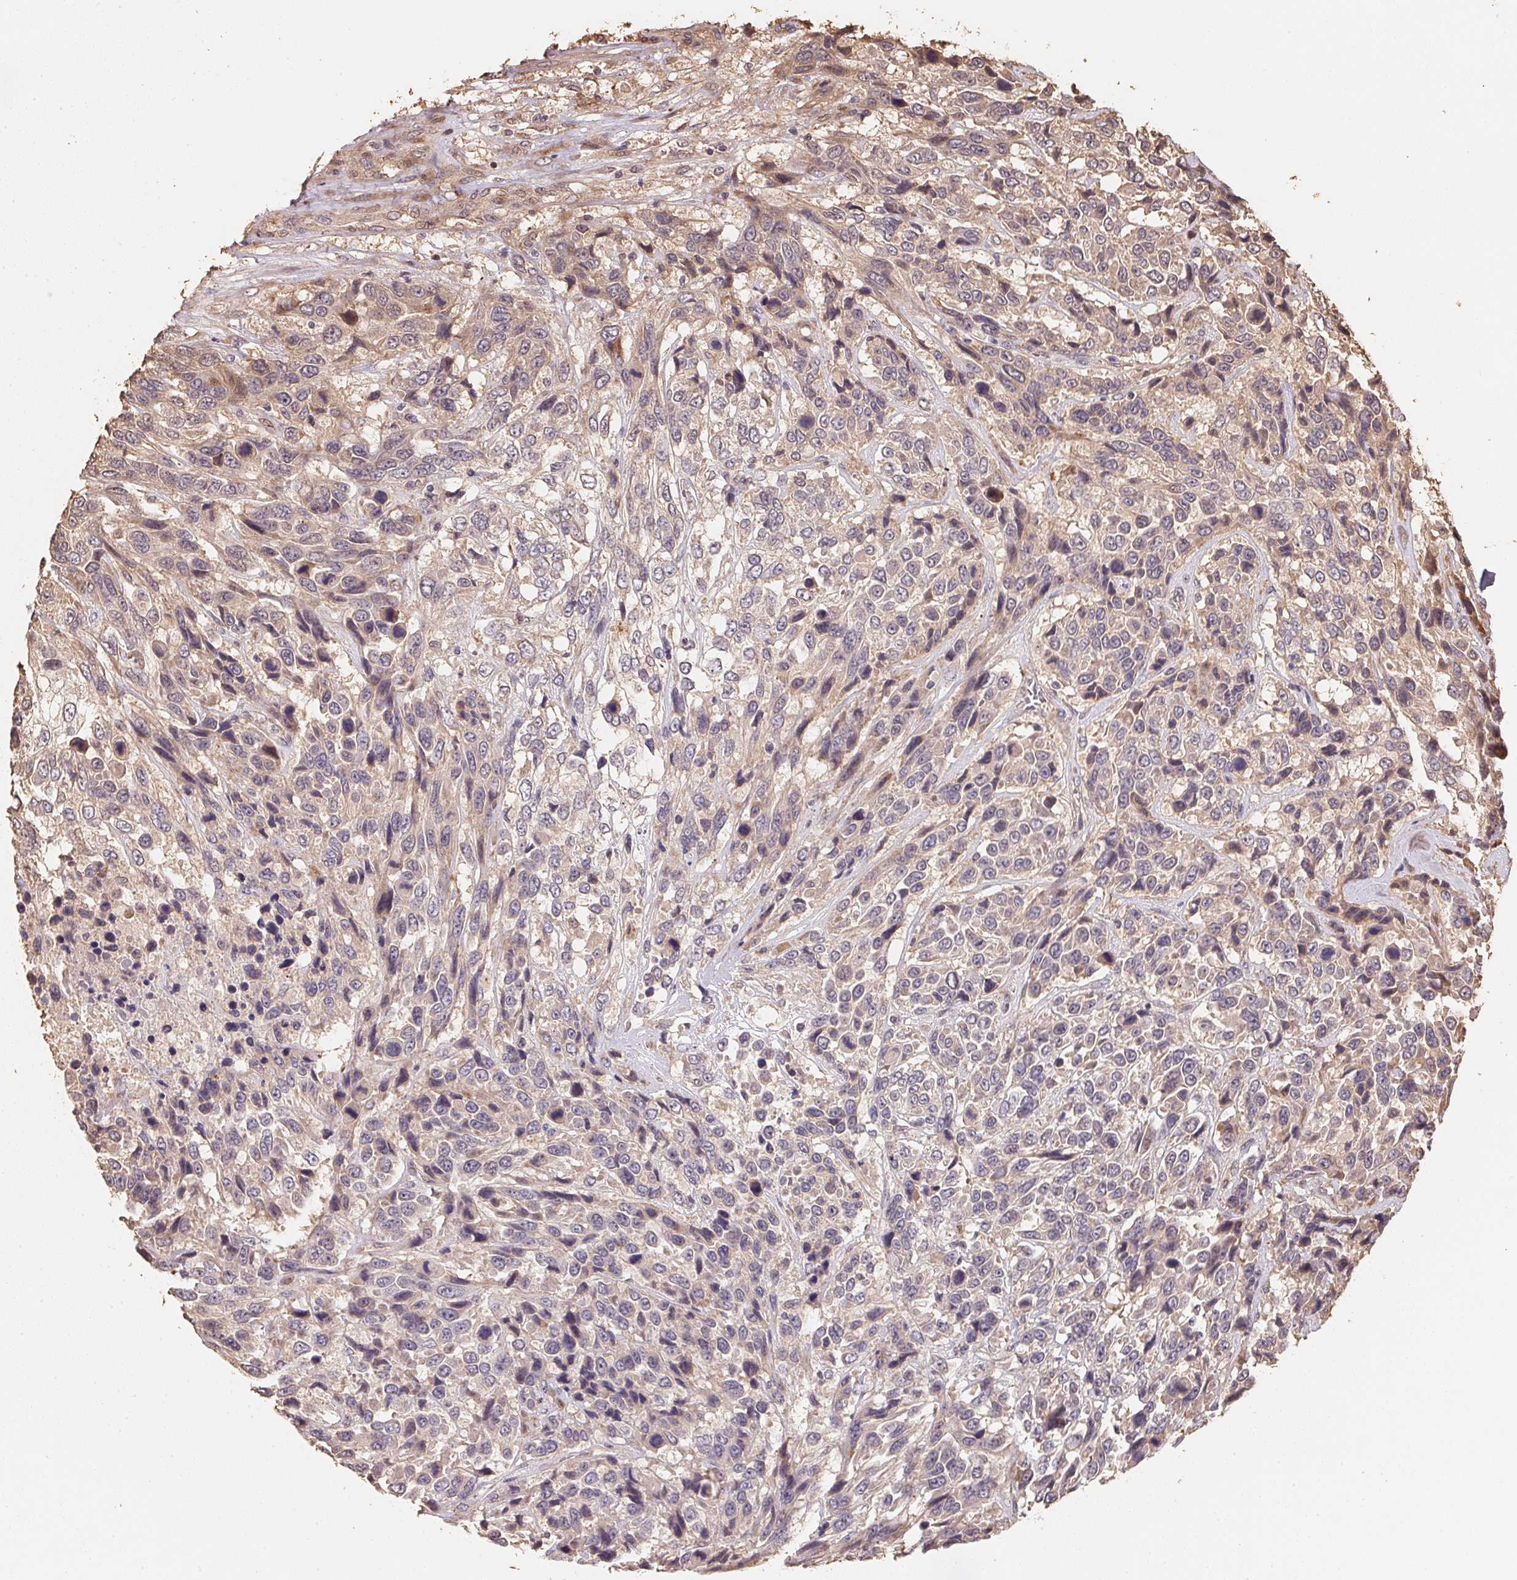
{"staining": {"intensity": "weak", "quantity": "<25%", "location": "cytoplasmic/membranous"}, "tissue": "urothelial cancer", "cell_type": "Tumor cells", "image_type": "cancer", "snomed": [{"axis": "morphology", "description": "Urothelial carcinoma, High grade"}, {"axis": "topography", "description": "Urinary bladder"}], "caption": "Photomicrograph shows no protein positivity in tumor cells of urothelial cancer tissue.", "gene": "TMEM222", "patient": {"sex": "female", "age": 70}}